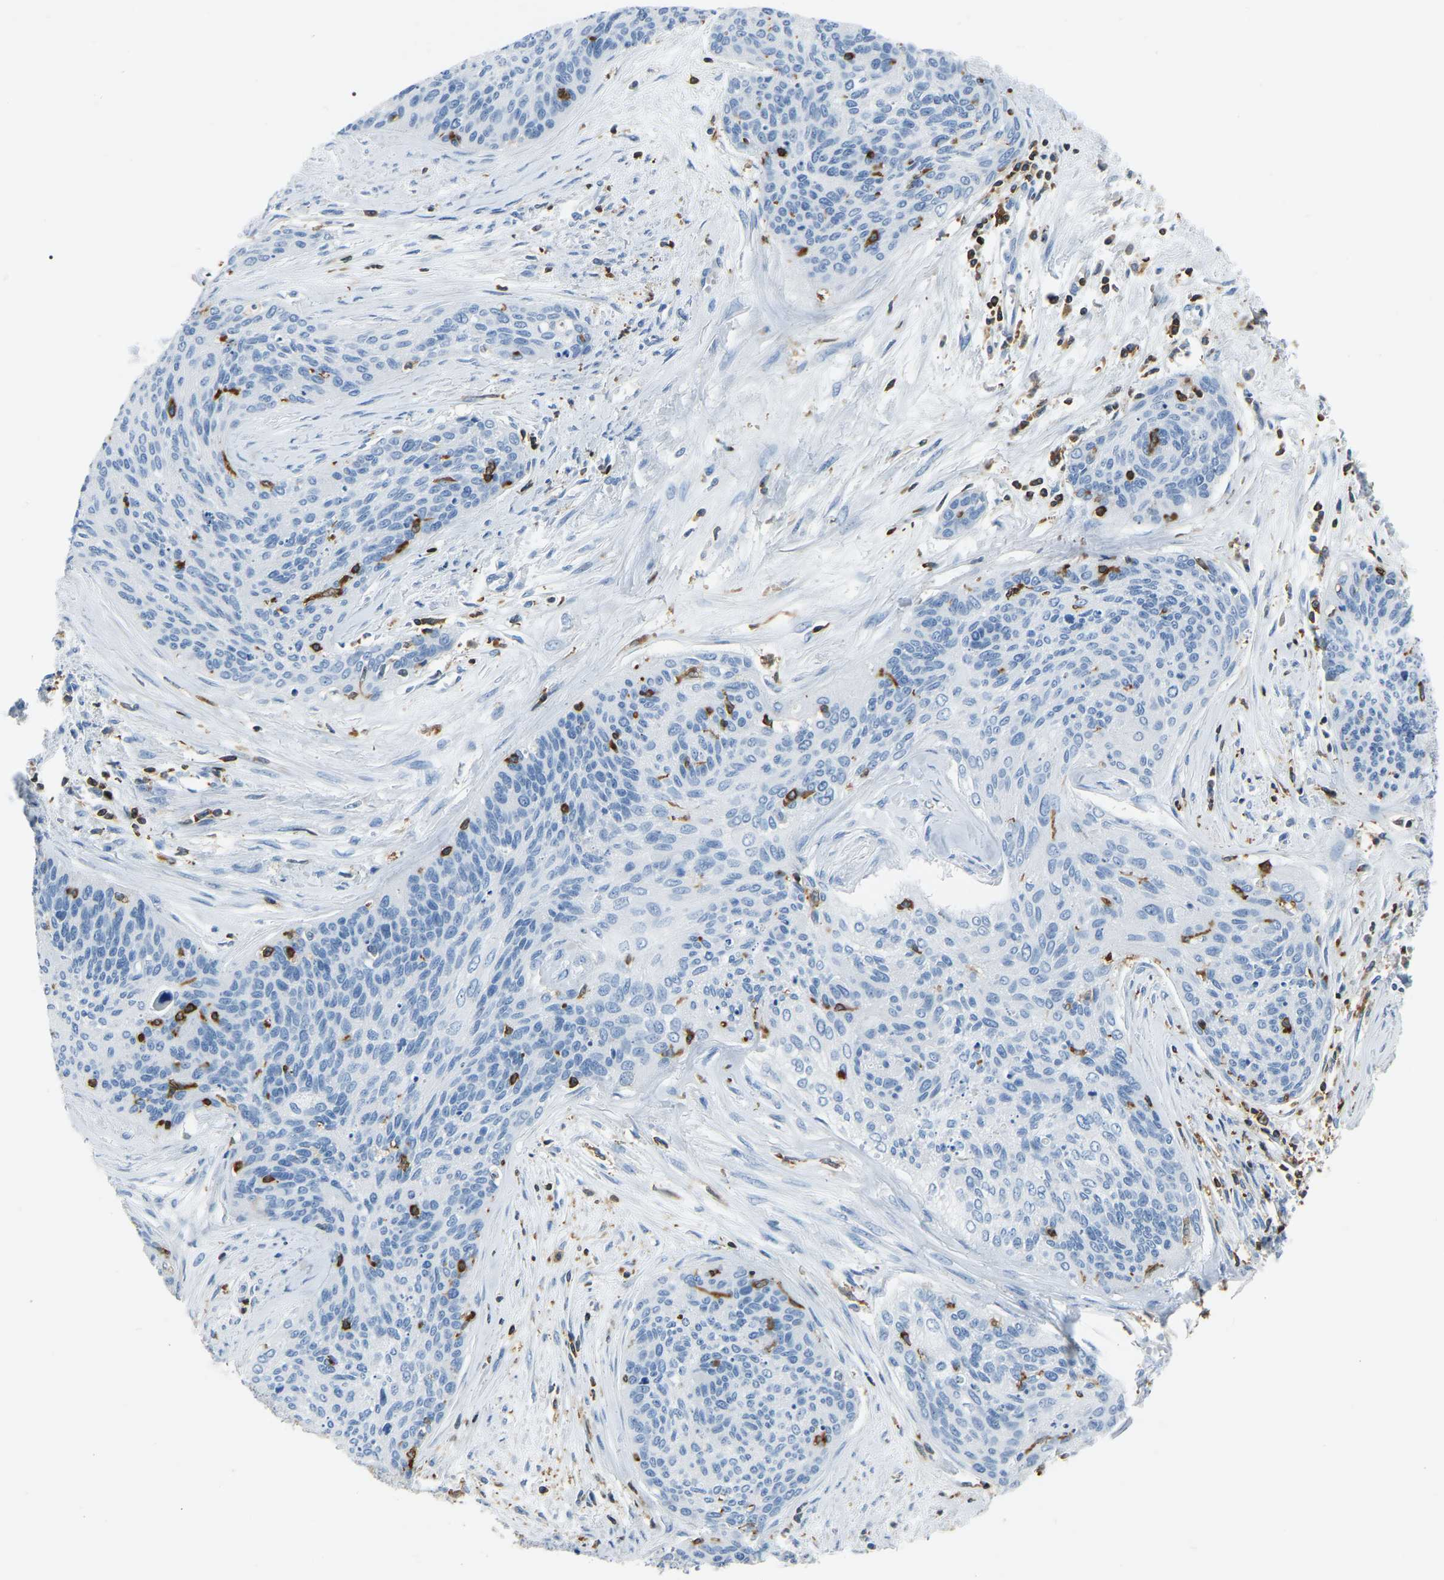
{"staining": {"intensity": "negative", "quantity": "none", "location": "none"}, "tissue": "cervical cancer", "cell_type": "Tumor cells", "image_type": "cancer", "snomed": [{"axis": "morphology", "description": "Squamous cell carcinoma, NOS"}, {"axis": "topography", "description": "Cervix"}], "caption": "Cervical squamous cell carcinoma was stained to show a protein in brown. There is no significant positivity in tumor cells. The staining is performed using DAB (3,3'-diaminobenzidine) brown chromogen with nuclei counter-stained in using hematoxylin.", "gene": "ARHGAP45", "patient": {"sex": "female", "age": 55}}